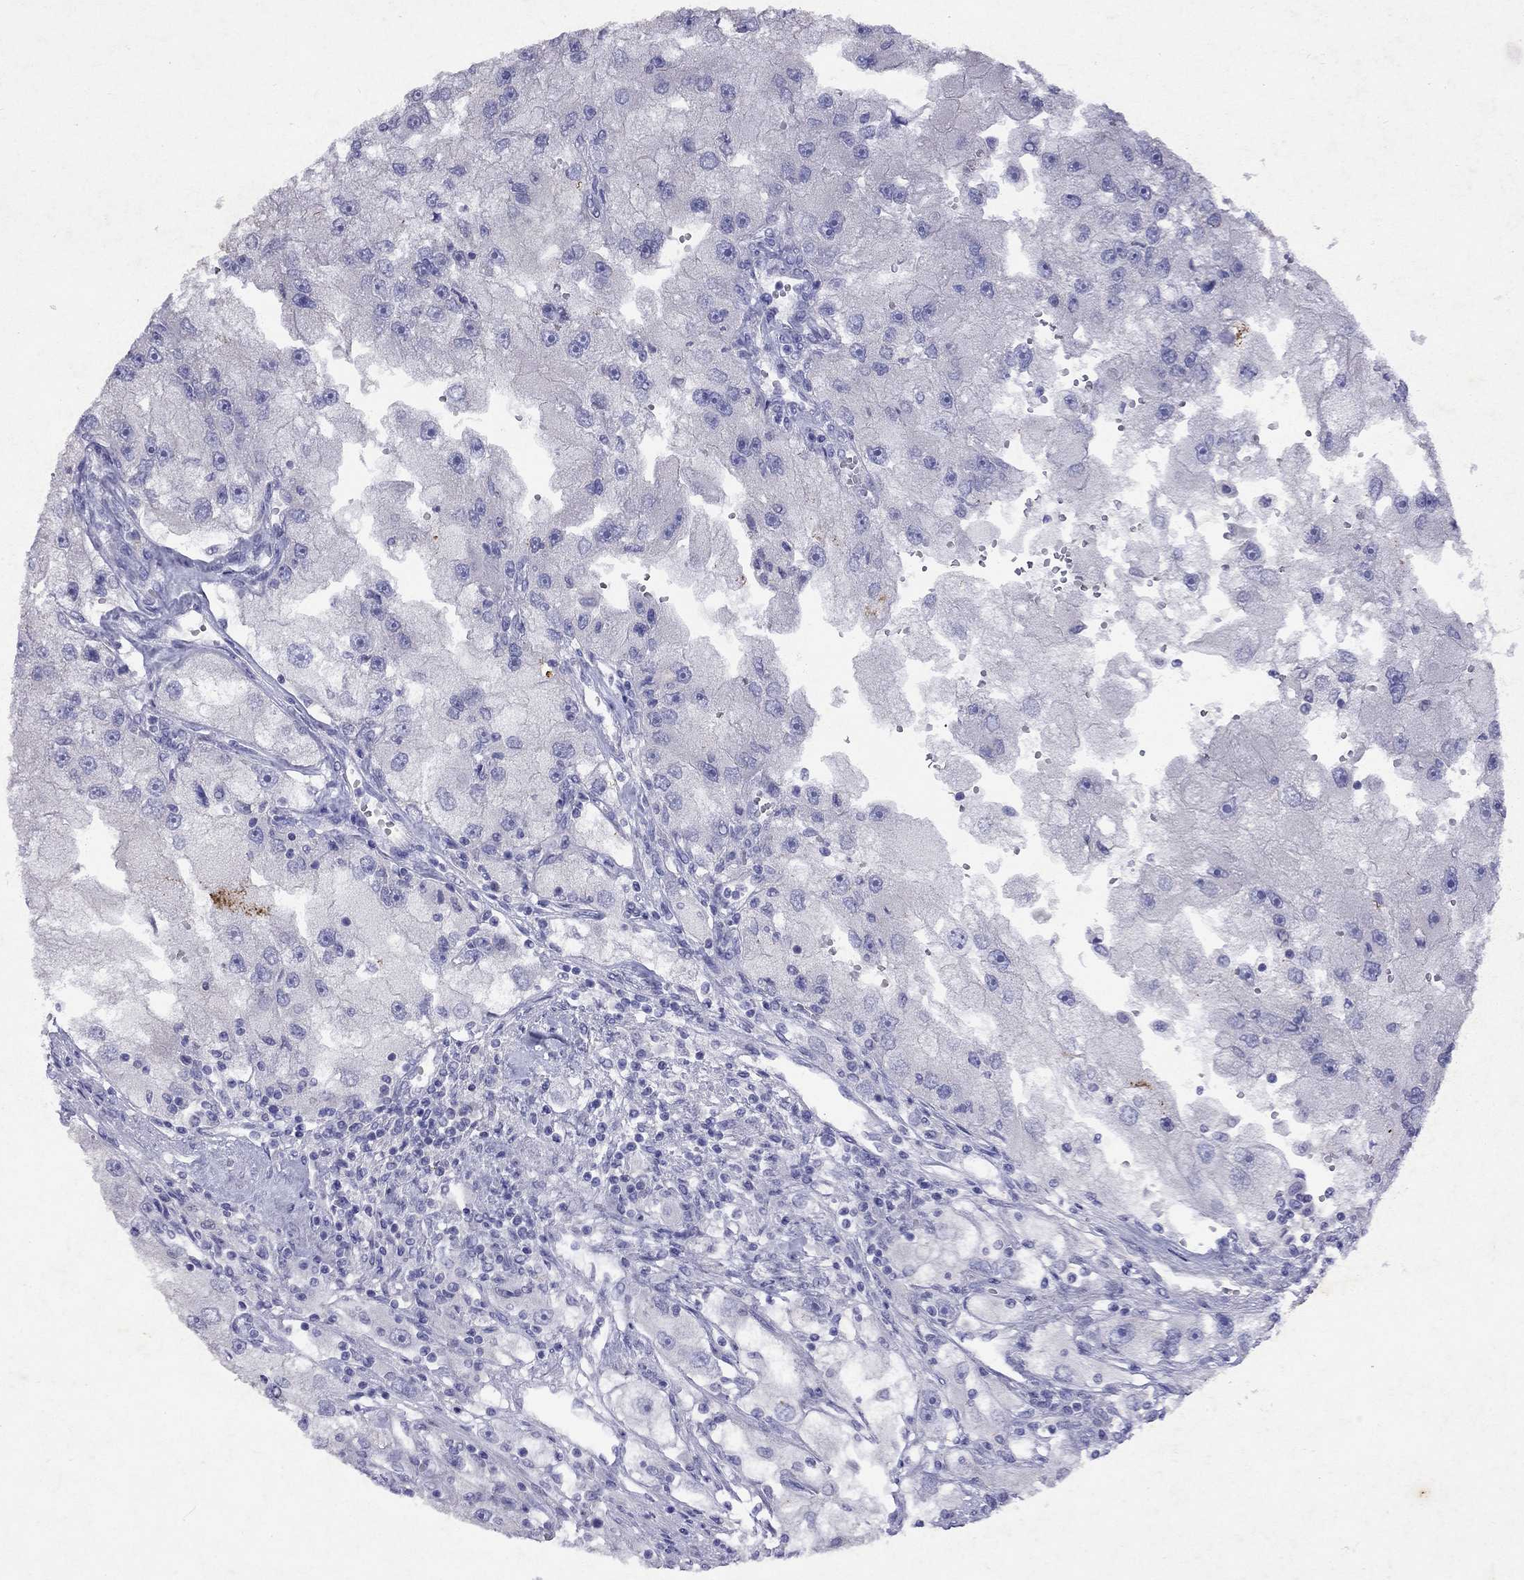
{"staining": {"intensity": "negative", "quantity": "none", "location": "none"}, "tissue": "renal cancer", "cell_type": "Tumor cells", "image_type": "cancer", "snomed": [{"axis": "morphology", "description": "Adenocarcinoma, NOS"}, {"axis": "topography", "description": "Kidney"}], "caption": "Immunohistochemistry image of renal cancer (adenocarcinoma) stained for a protein (brown), which demonstrates no staining in tumor cells.", "gene": "GNAT3", "patient": {"sex": "male", "age": 63}}